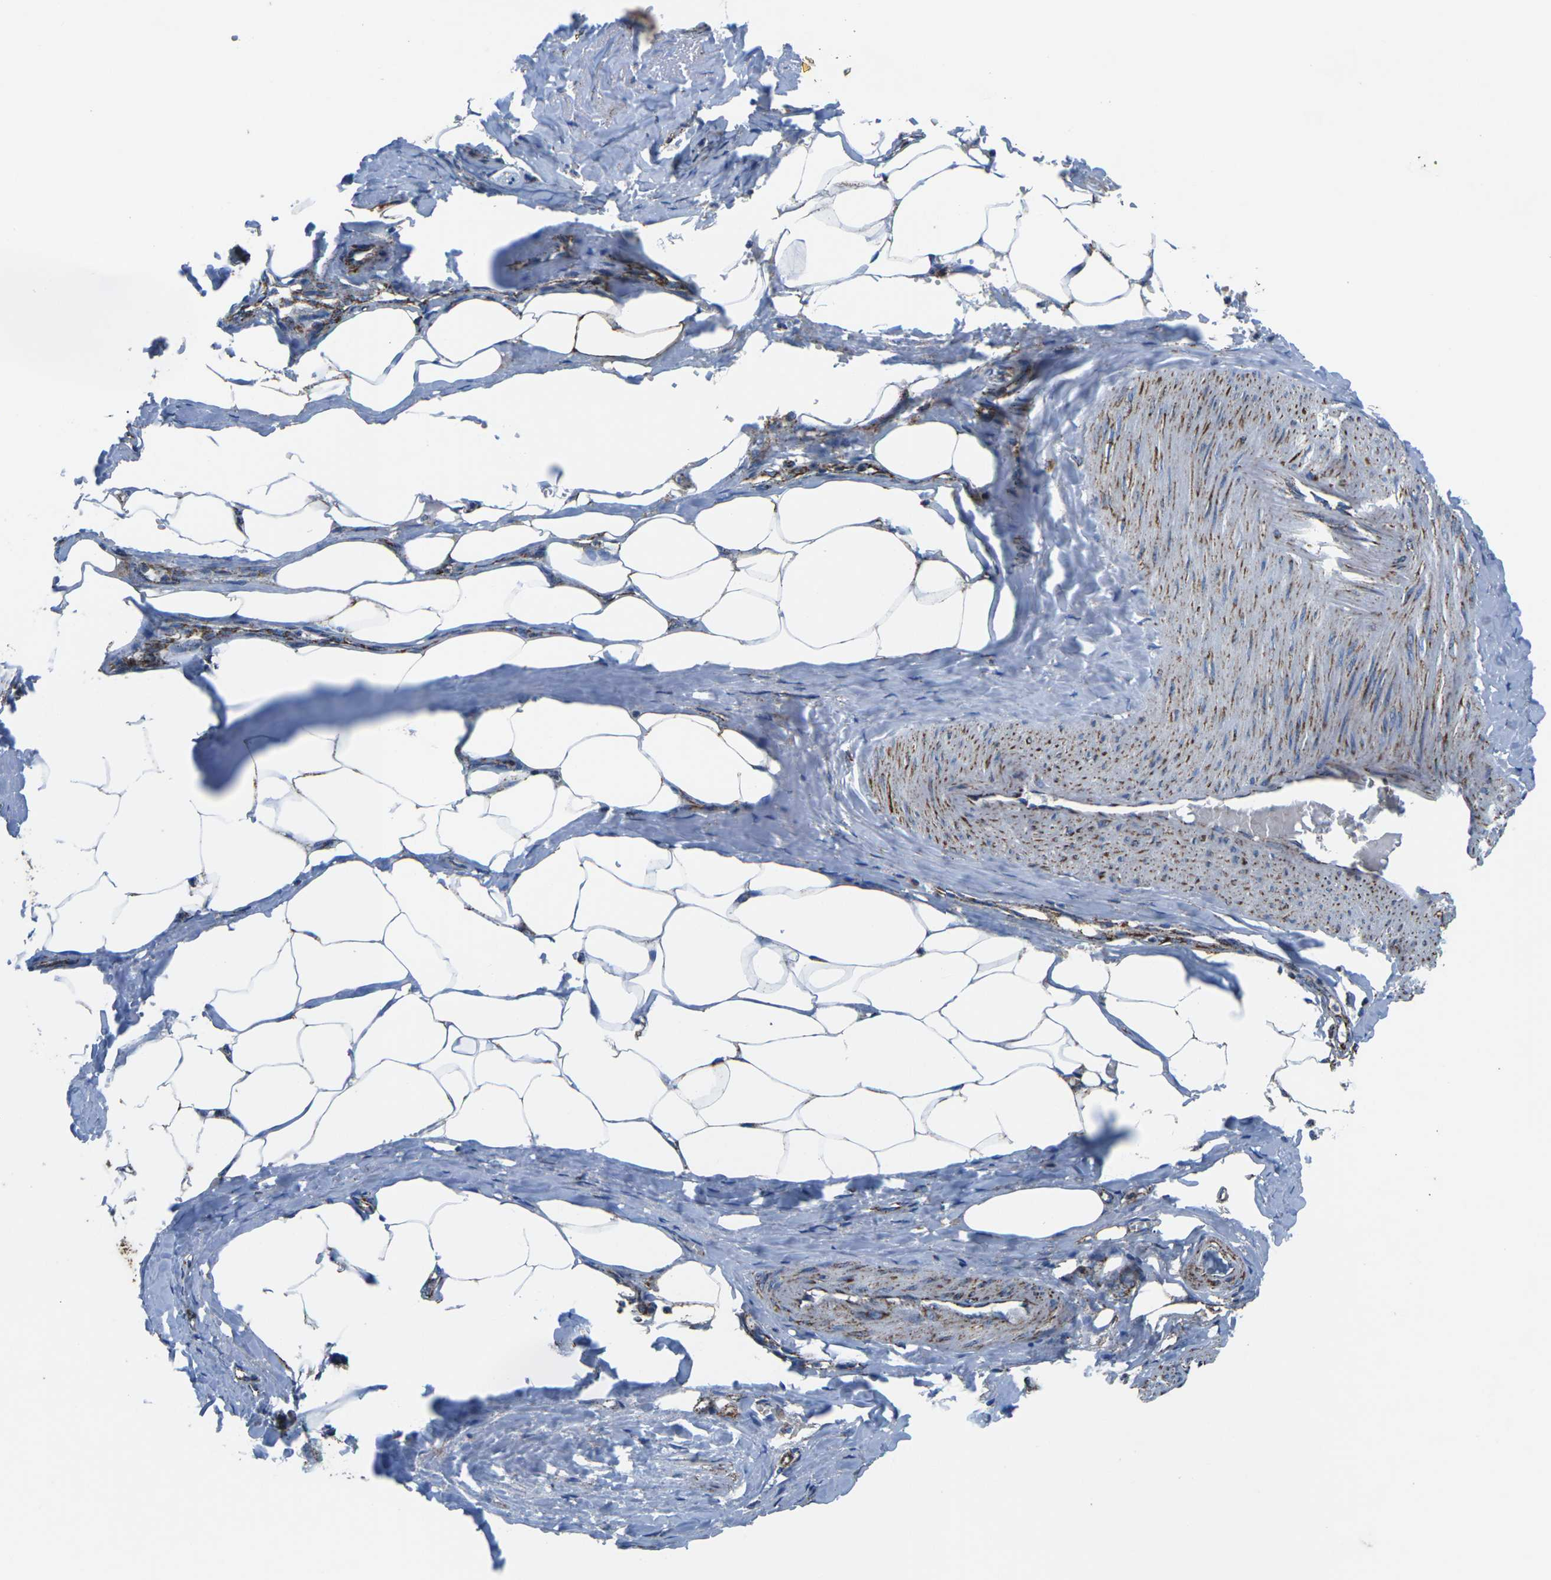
{"staining": {"intensity": "moderate", "quantity": "25%-75%", "location": "cytoplasmic/membranous"}, "tissue": "adipose tissue", "cell_type": "Adipocytes", "image_type": "normal", "snomed": [{"axis": "morphology", "description": "Normal tissue, NOS"}, {"axis": "topography", "description": "Soft tissue"}, {"axis": "topography", "description": "Vascular tissue"}], "caption": "The image displays a brown stain indicating the presence of a protein in the cytoplasmic/membranous of adipocytes in adipose tissue. (brown staining indicates protein expression, while blue staining denotes nuclei).", "gene": "MT", "patient": {"sex": "female", "age": 35}}